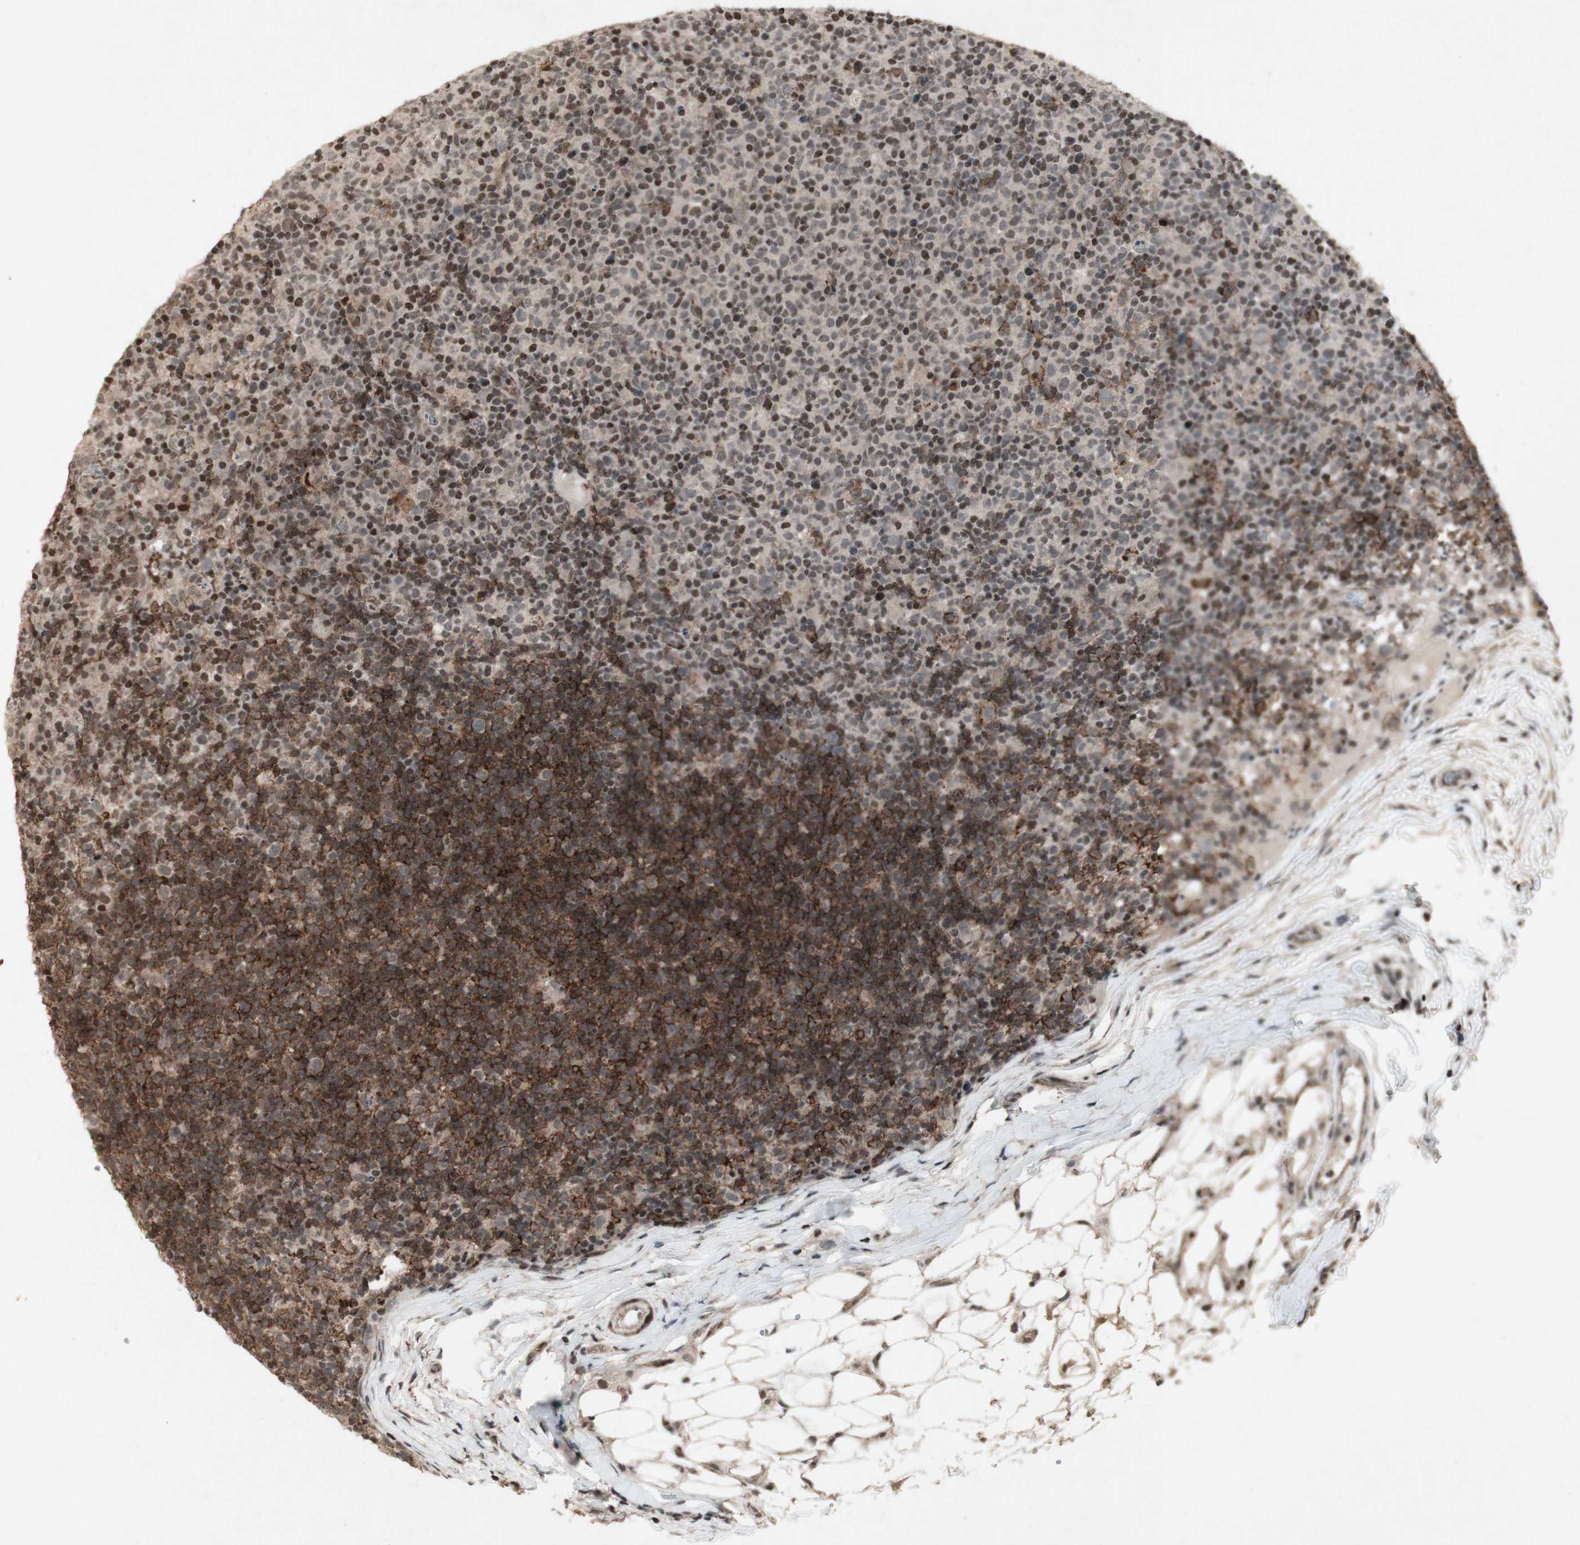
{"staining": {"intensity": "strong", "quantity": ">75%", "location": "cytoplasmic/membranous"}, "tissue": "lymph node", "cell_type": "Germinal center cells", "image_type": "normal", "snomed": [{"axis": "morphology", "description": "Normal tissue, NOS"}, {"axis": "morphology", "description": "Inflammation, NOS"}, {"axis": "topography", "description": "Lymph node"}], "caption": "Immunohistochemistry micrograph of benign lymph node: lymph node stained using immunohistochemistry (IHC) displays high levels of strong protein expression localized specifically in the cytoplasmic/membranous of germinal center cells, appearing as a cytoplasmic/membranous brown color.", "gene": "PLXNA1", "patient": {"sex": "male", "age": 55}}